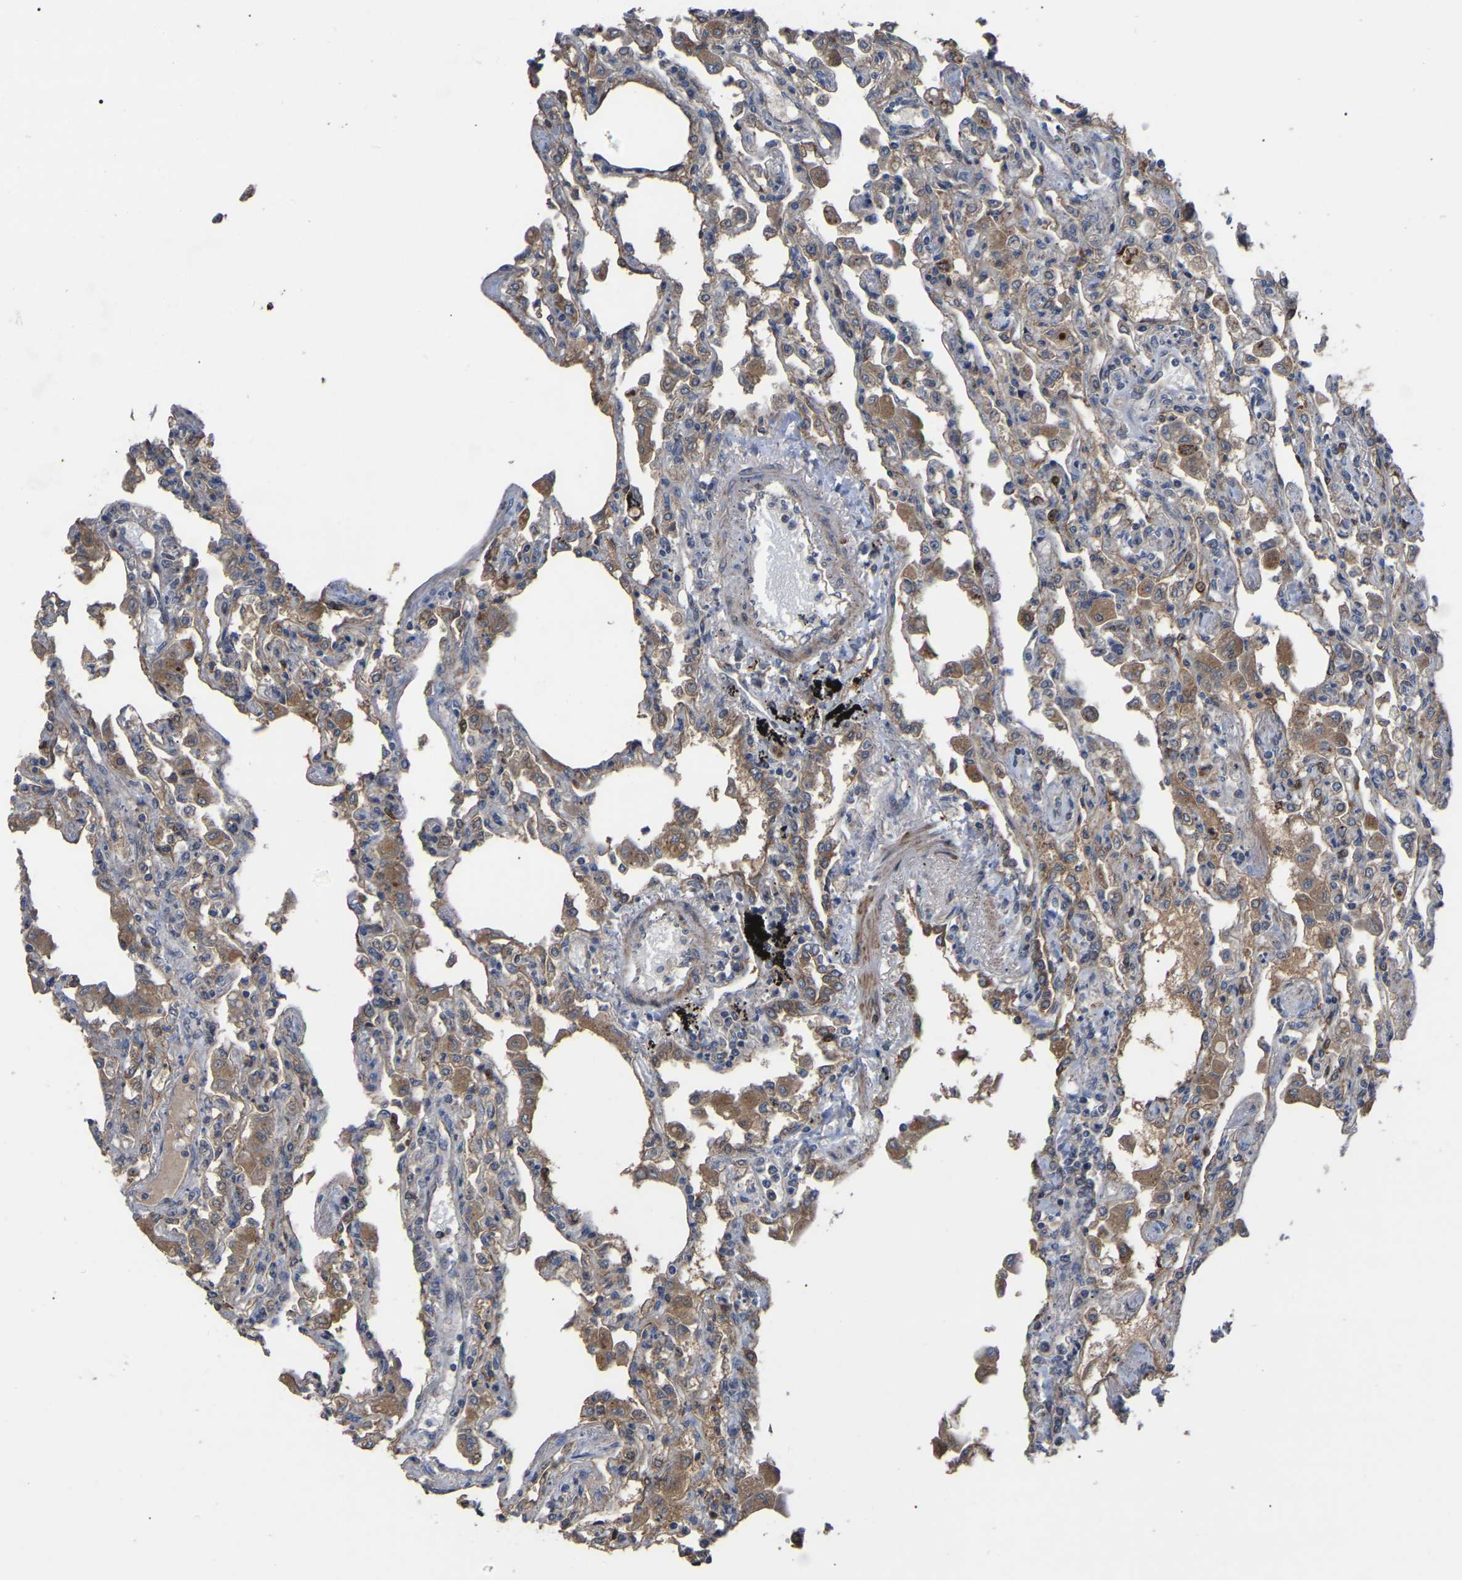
{"staining": {"intensity": "negative", "quantity": "none", "location": "none"}, "tissue": "lung", "cell_type": "Alveolar cells", "image_type": "normal", "snomed": [{"axis": "morphology", "description": "Normal tissue, NOS"}, {"axis": "topography", "description": "Bronchus"}, {"axis": "topography", "description": "Lung"}], "caption": "High power microscopy micrograph of an IHC photomicrograph of normal lung, revealing no significant positivity in alveolar cells.", "gene": "GCC1", "patient": {"sex": "female", "age": 49}}